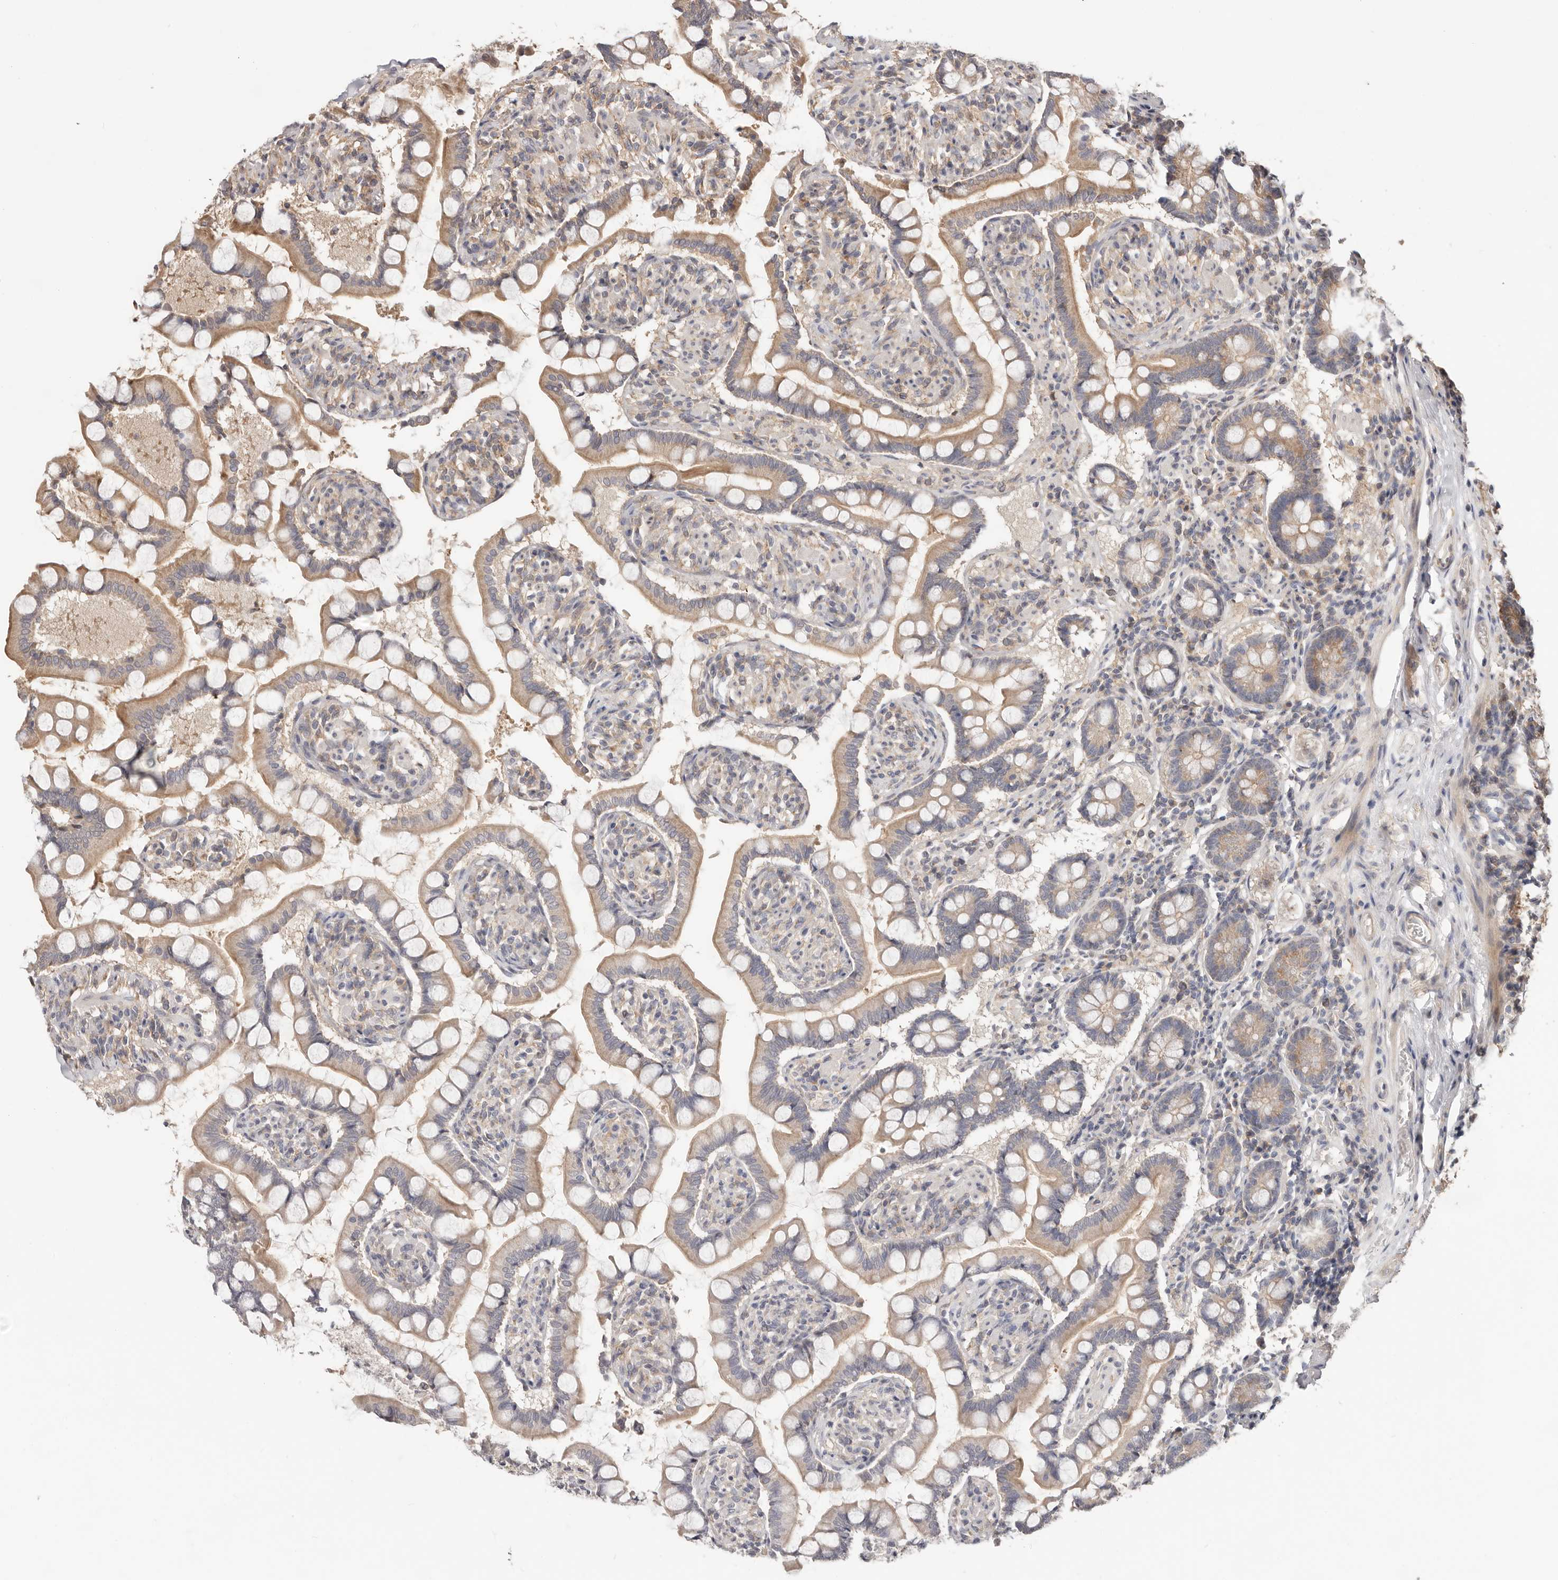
{"staining": {"intensity": "moderate", "quantity": ">75%", "location": "cytoplasmic/membranous"}, "tissue": "small intestine", "cell_type": "Glandular cells", "image_type": "normal", "snomed": [{"axis": "morphology", "description": "Normal tissue, NOS"}, {"axis": "topography", "description": "Small intestine"}], "caption": "Protein staining reveals moderate cytoplasmic/membranous expression in about >75% of glandular cells in benign small intestine.", "gene": "LRP6", "patient": {"sex": "male", "age": 41}}